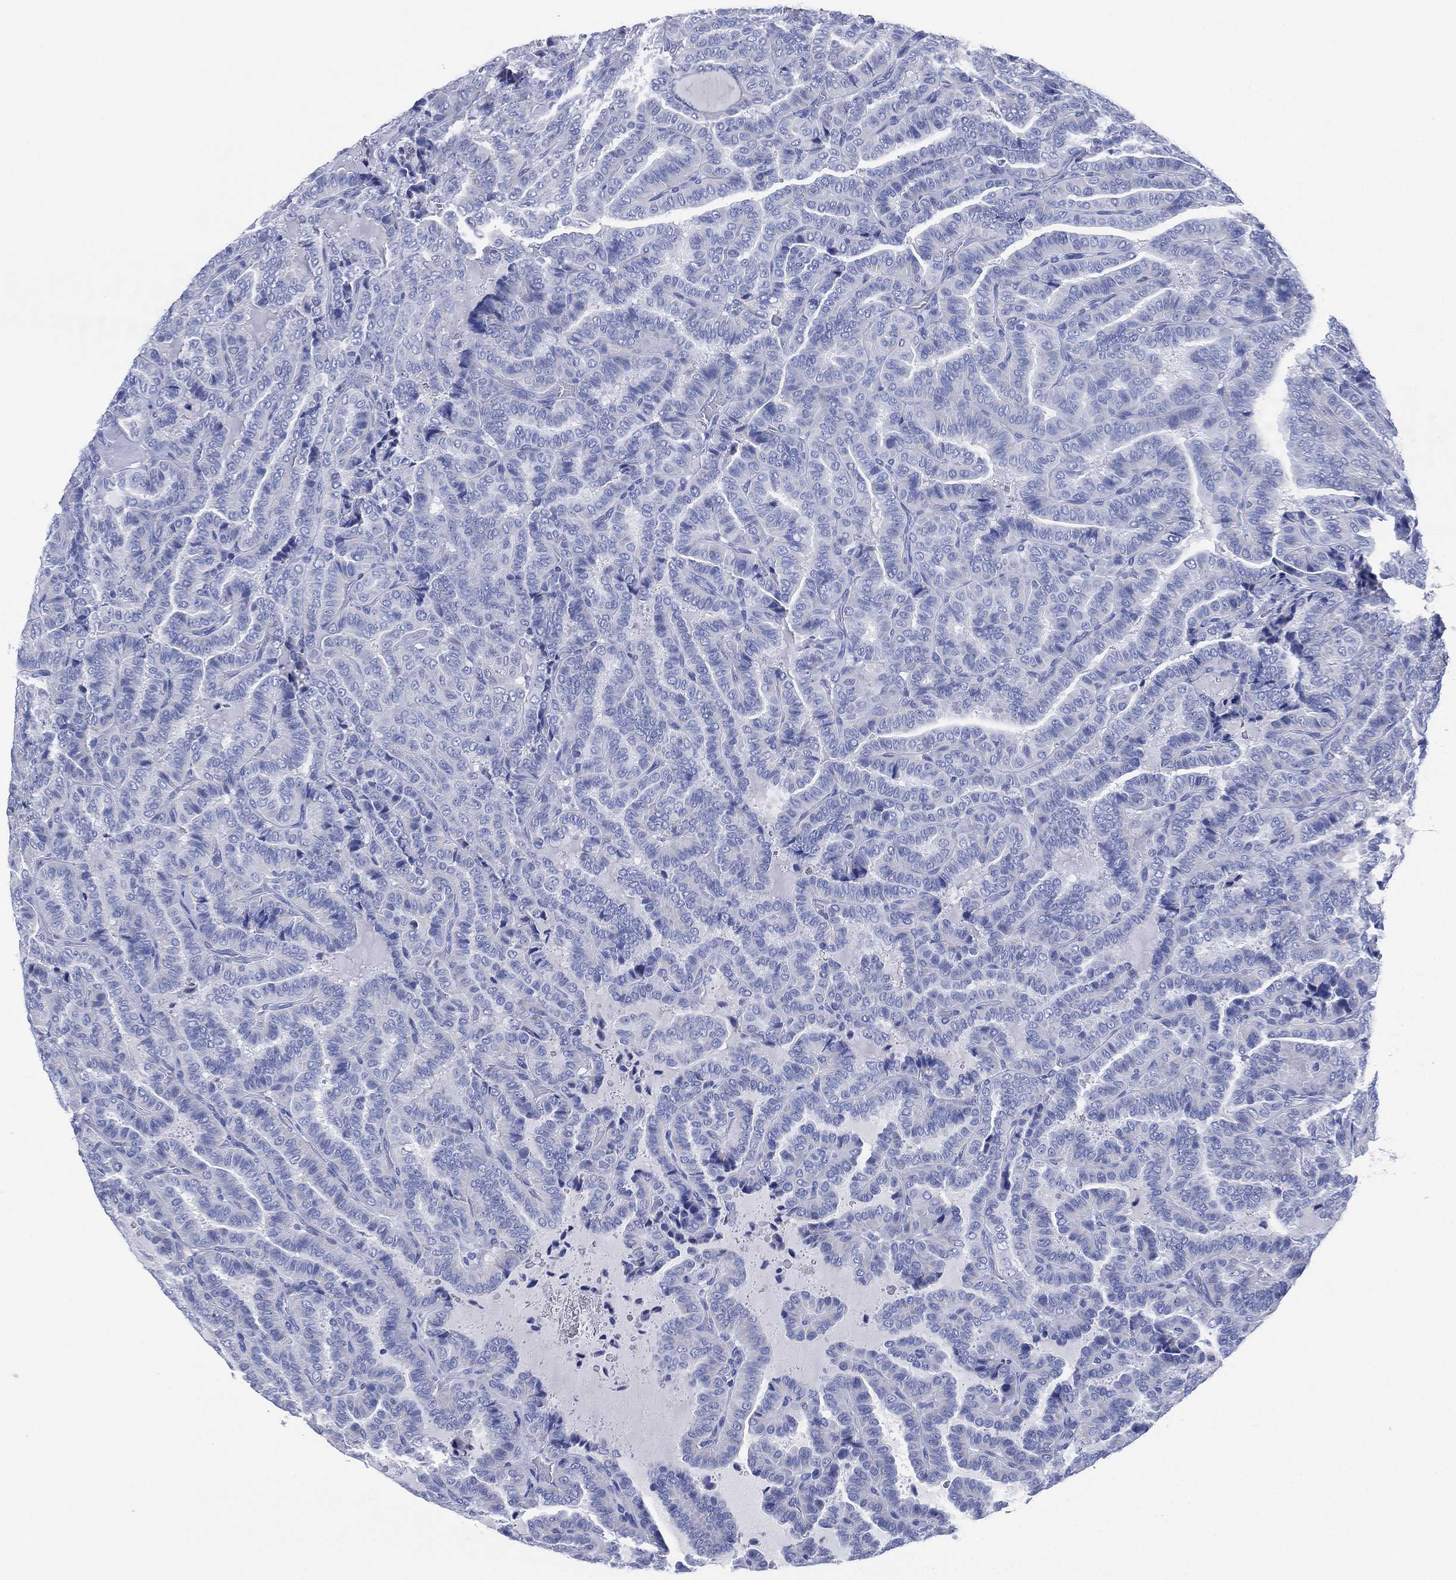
{"staining": {"intensity": "negative", "quantity": "none", "location": "none"}, "tissue": "thyroid cancer", "cell_type": "Tumor cells", "image_type": "cancer", "snomed": [{"axis": "morphology", "description": "Papillary adenocarcinoma, NOS"}, {"axis": "topography", "description": "Thyroid gland"}], "caption": "IHC of thyroid papillary adenocarcinoma shows no staining in tumor cells.", "gene": "SLC9C2", "patient": {"sex": "female", "age": 39}}